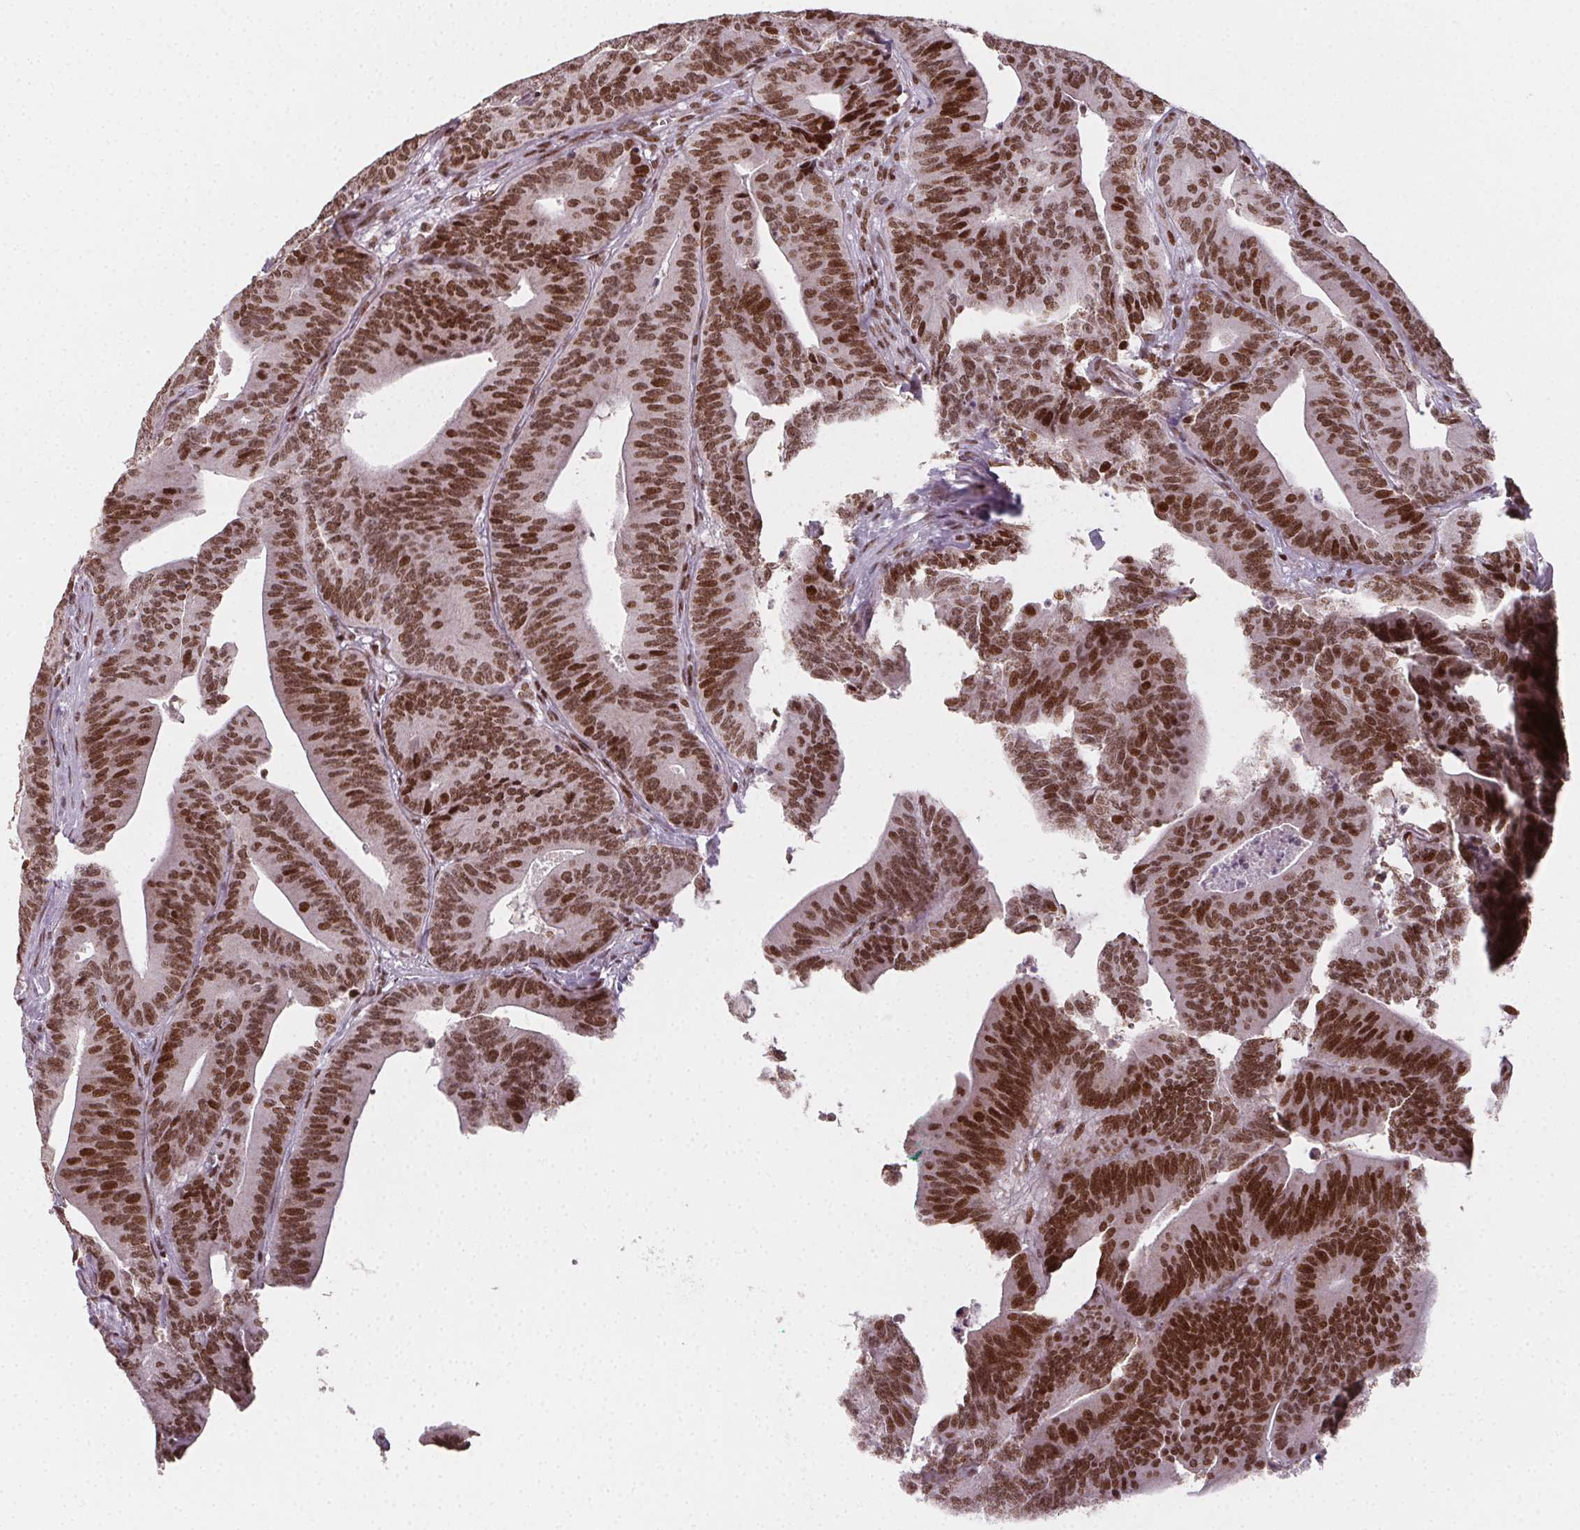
{"staining": {"intensity": "strong", "quantity": ">75%", "location": "nuclear"}, "tissue": "colorectal cancer", "cell_type": "Tumor cells", "image_type": "cancer", "snomed": [{"axis": "morphology", "description": "Adenocarcinoma, NOS"}, {"axis": "topography", "description": "Colon"}], "caption": "Colorectal adenocarcinoma was stained to show a protein in brown. There is high levels of strong nuclear positivity in about >75% of tumor cells. (Brightfield microscopy of DAB IHC at high magnification).", "gene": "KMT2A", "patient": {"sex": "female", "age": 78}}